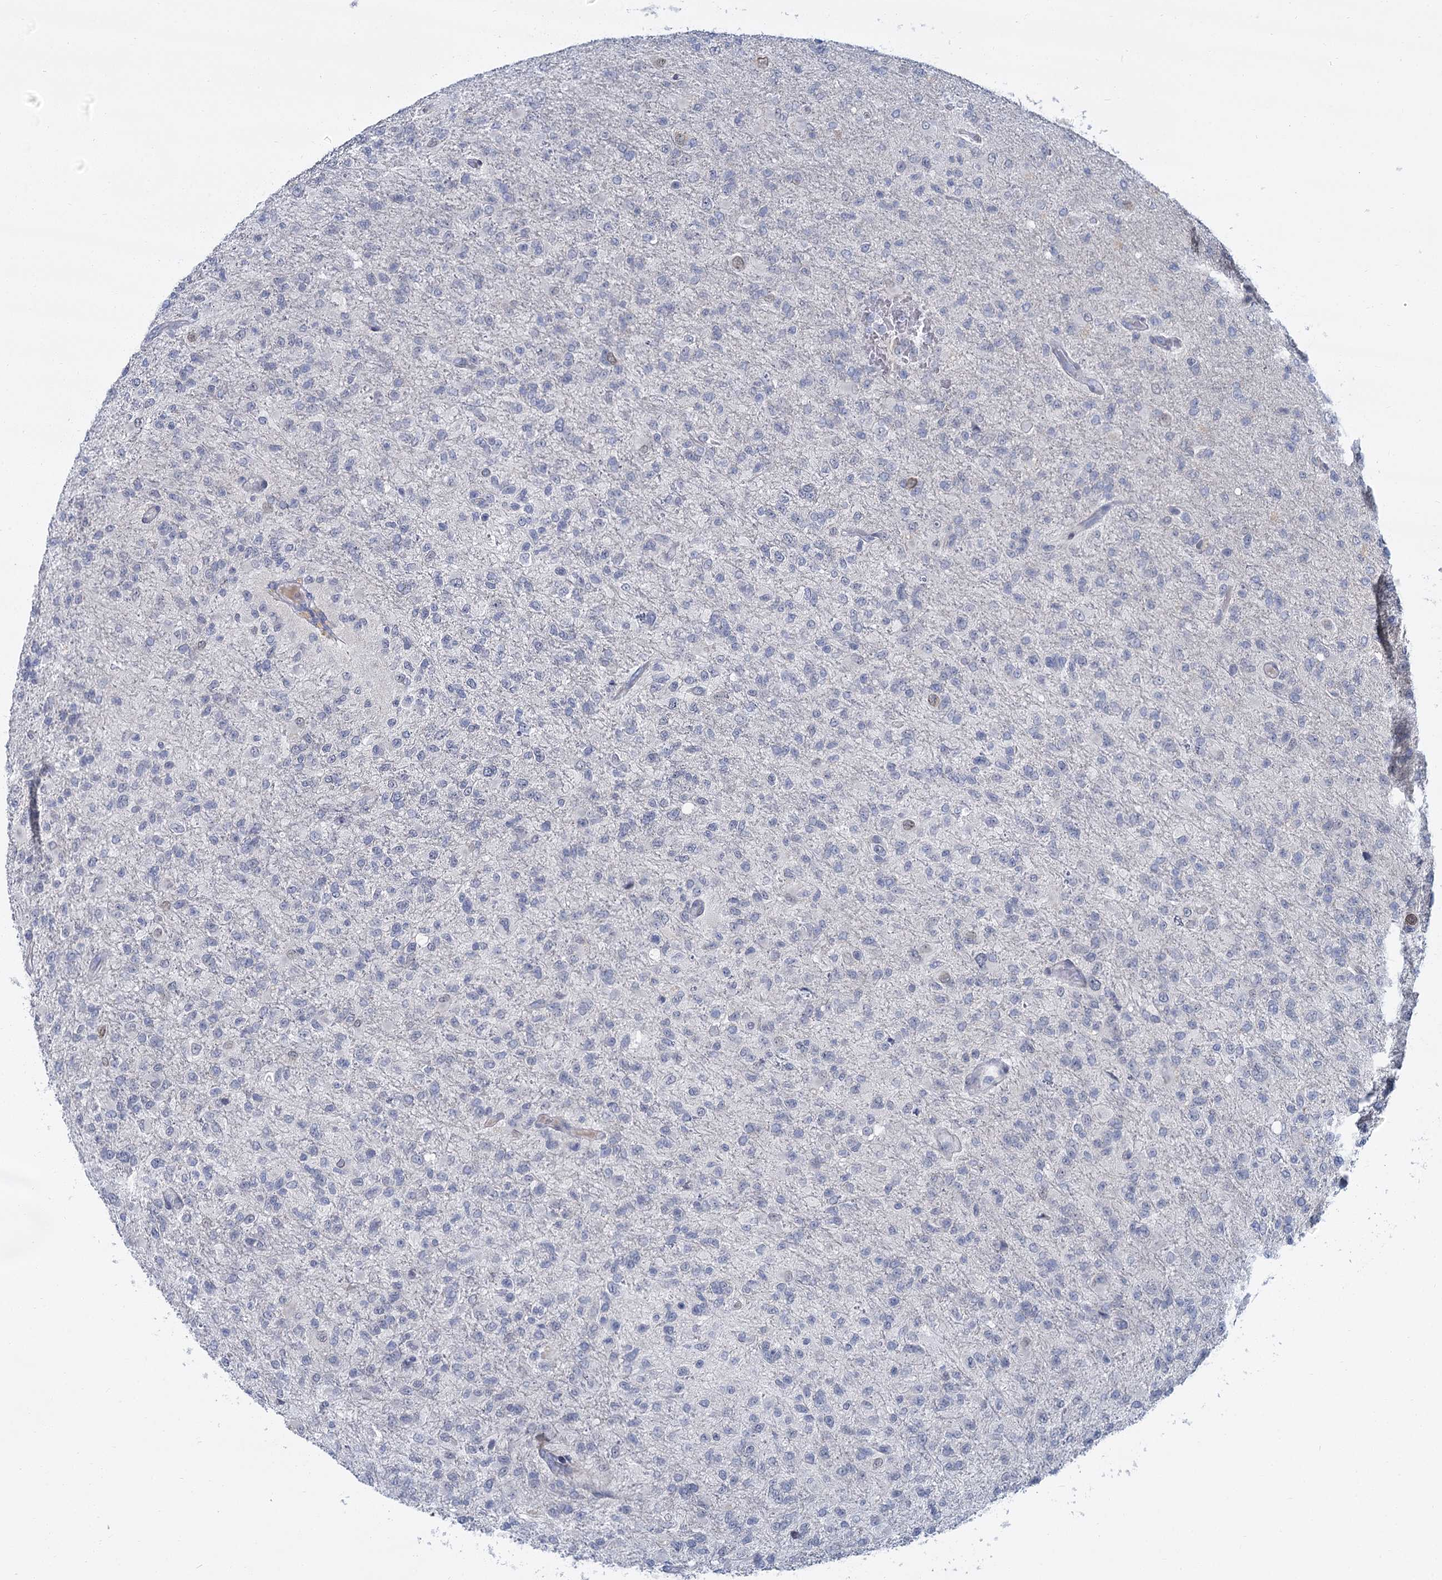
{"staining": {"intensity": "negative", "quantity": "none", "location": "none"}, "tissue": "glioma", "cell_type": "Tumor cells", "image_type": "cancer", "snomed": [{"axis": "morphology", "description": "Glioma, malignant, High grade"}, {"axis": "topography", "description": "Brain"}], "caption": "High power microscopy micrograph of an immunohistochemistry photomicrograph of glioma, revealing no significant positivity in tumor cells. (DAB immunohistochemistry (IHC), high magnification).", "gene": "ACRBP", "patient": {"sex": "female", "age": 74}}